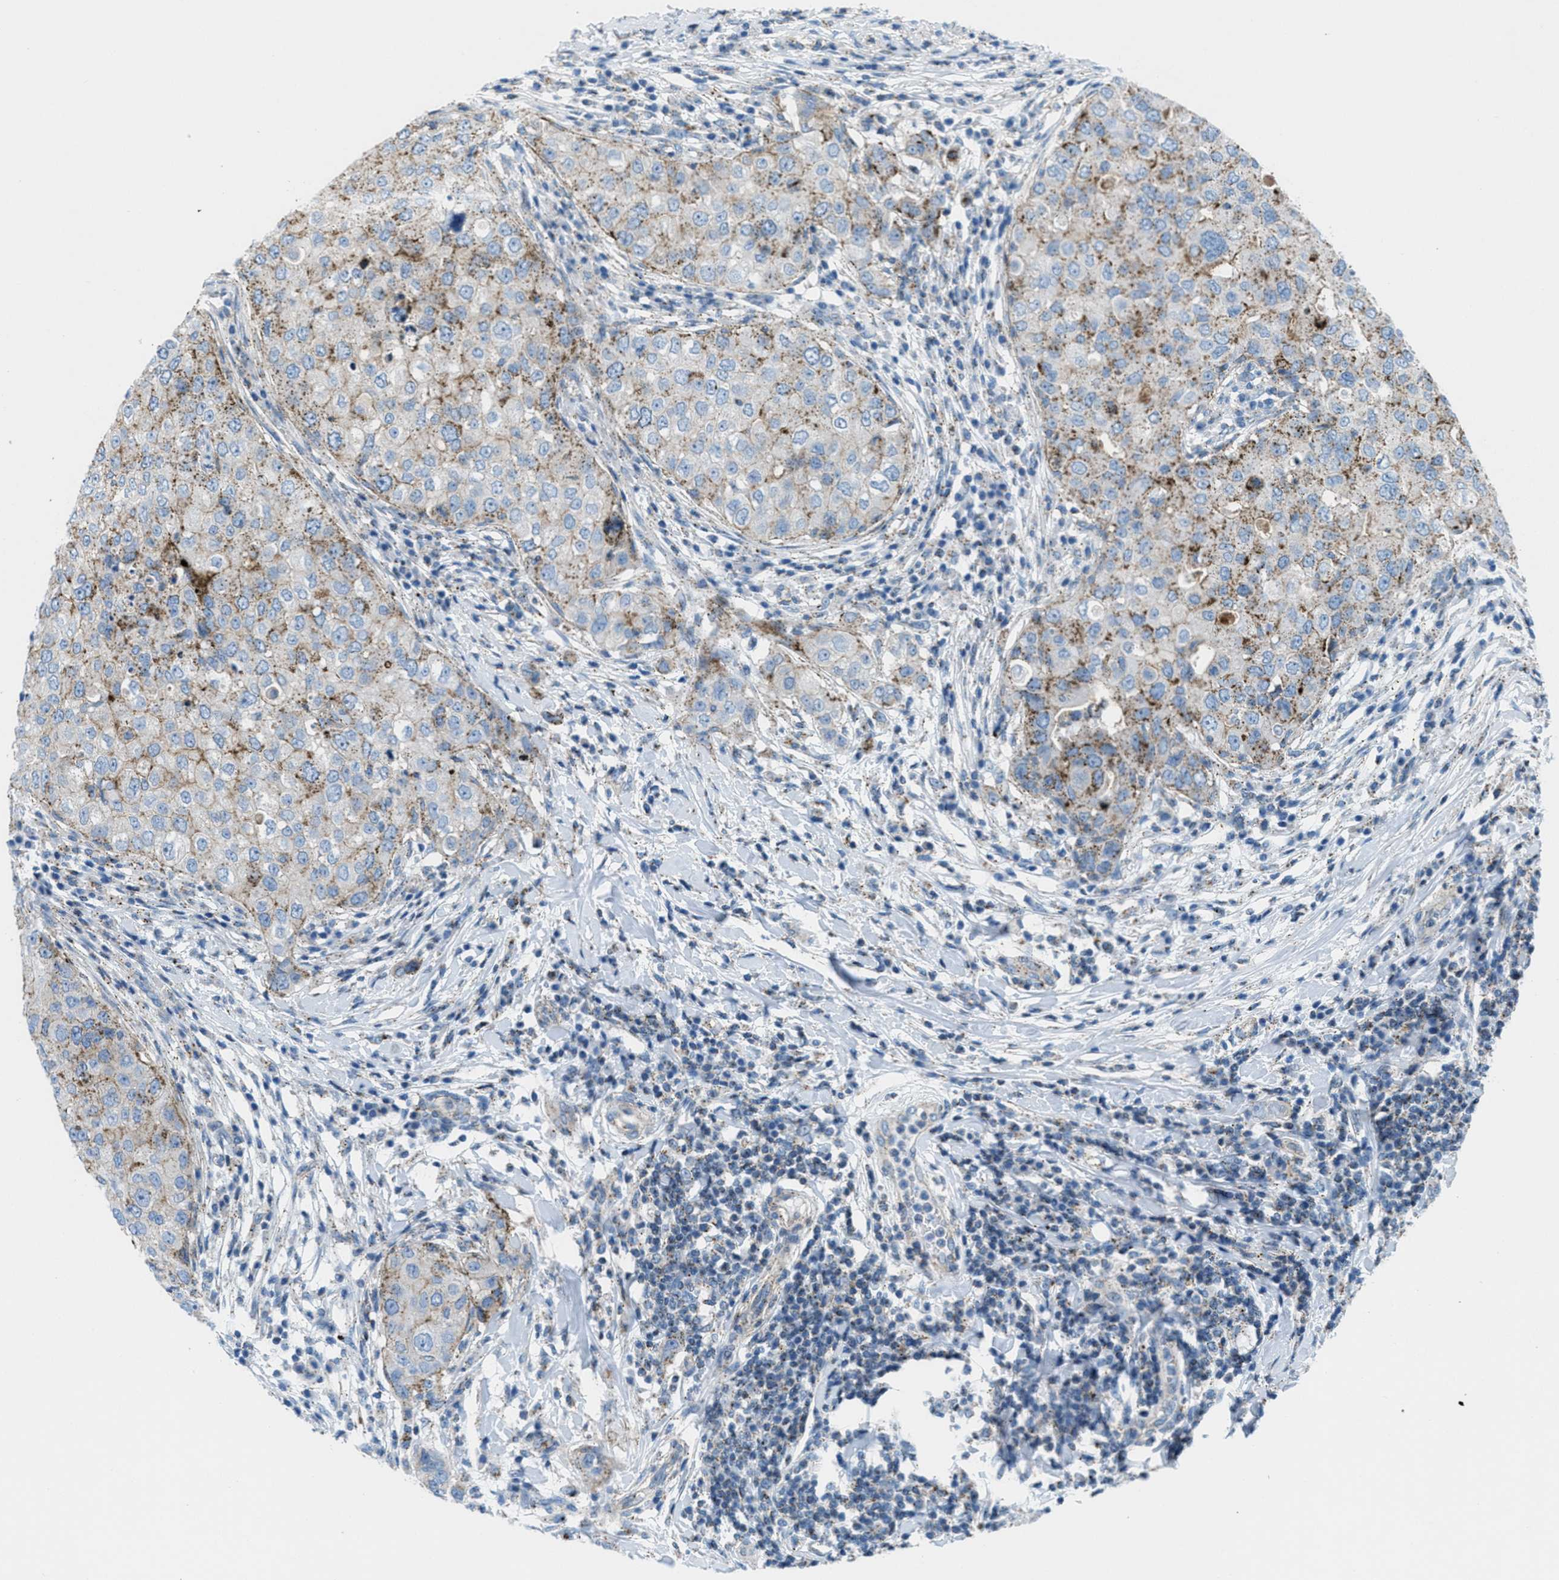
{"staining": {"intensity": "weak", "quantity": ">75%", "location": "cytoplasmic/membranous"}, "tissue": "breast cancer", "cell_type": "Tumor cells", "image_type": "cancer", "snomed": [{"axis": "morphology", "description": "Duct carcinoma"}, {"axis": "topography", "description": "Breast"}], "caption": "Tumor cells exhibit low levels of weak cytoplasmic/membranous expression in approximately >75% of cells in breast cancer (intraductal carcinoma).", "gene": "MFSD13A", "patient": {"sex": "female", "age": 27}}